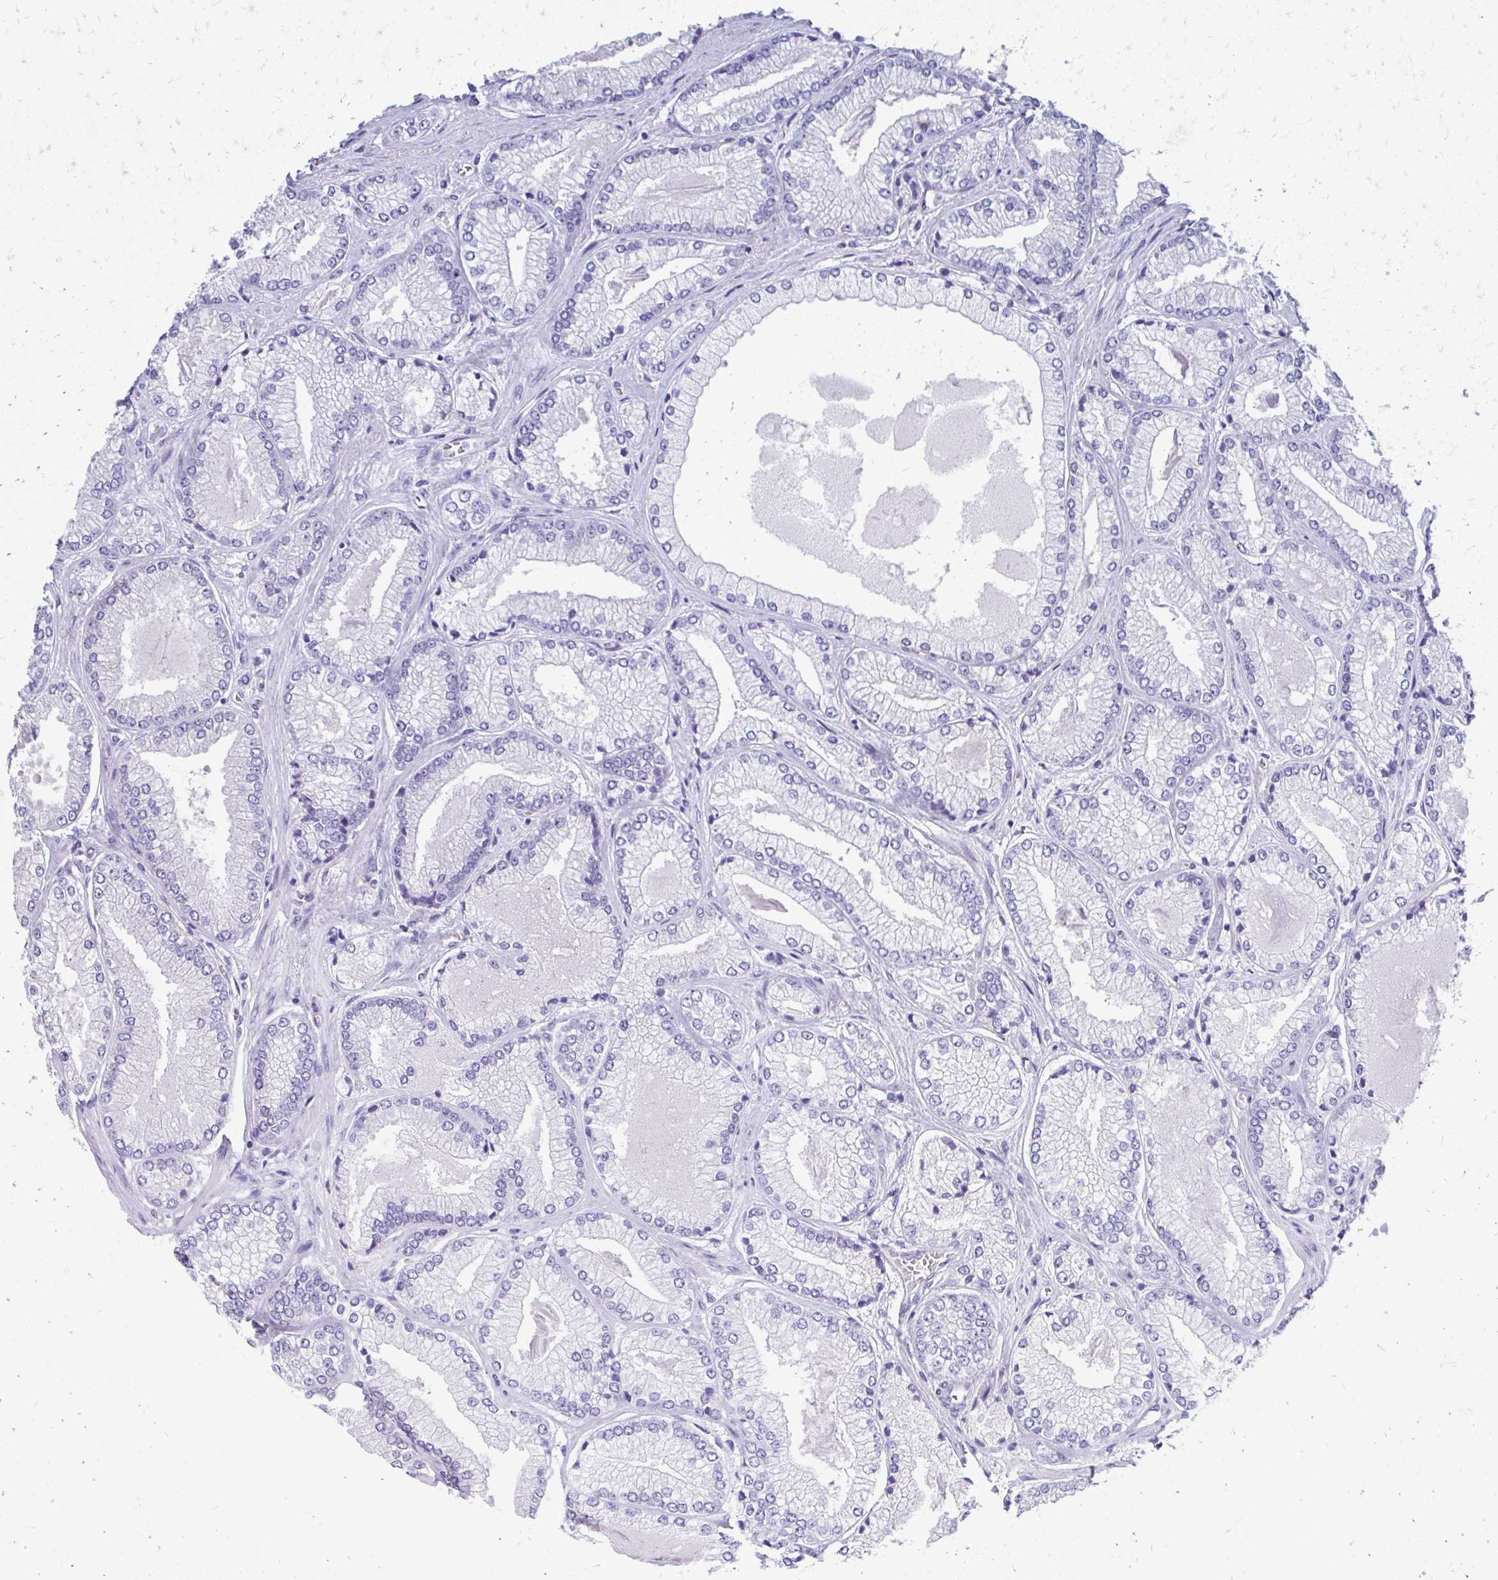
{"staining": {"intensity": "negative", "quantity": "none", "location": "none"}, "tissue": "prostate cancer", "cell_type": "Tumor cells", "image_type": "cancer", "snomed": [{"axis": "morphology", "description": "Adenocarcinoma, Low grade"}, {"axis": "topography", "description": "Prostate"}], "caption": "High magnification brightfield microscopy of prostate cancer (adenocarcinoma (low-grade)) stained with DAB (3,3'-diaminobenzidine) (brown) and counterstained with hematoxylin (blue): tumor cells show no significant staining.", "gene": "KRIT1", "patient": {"sex": "male", "age": 67}}